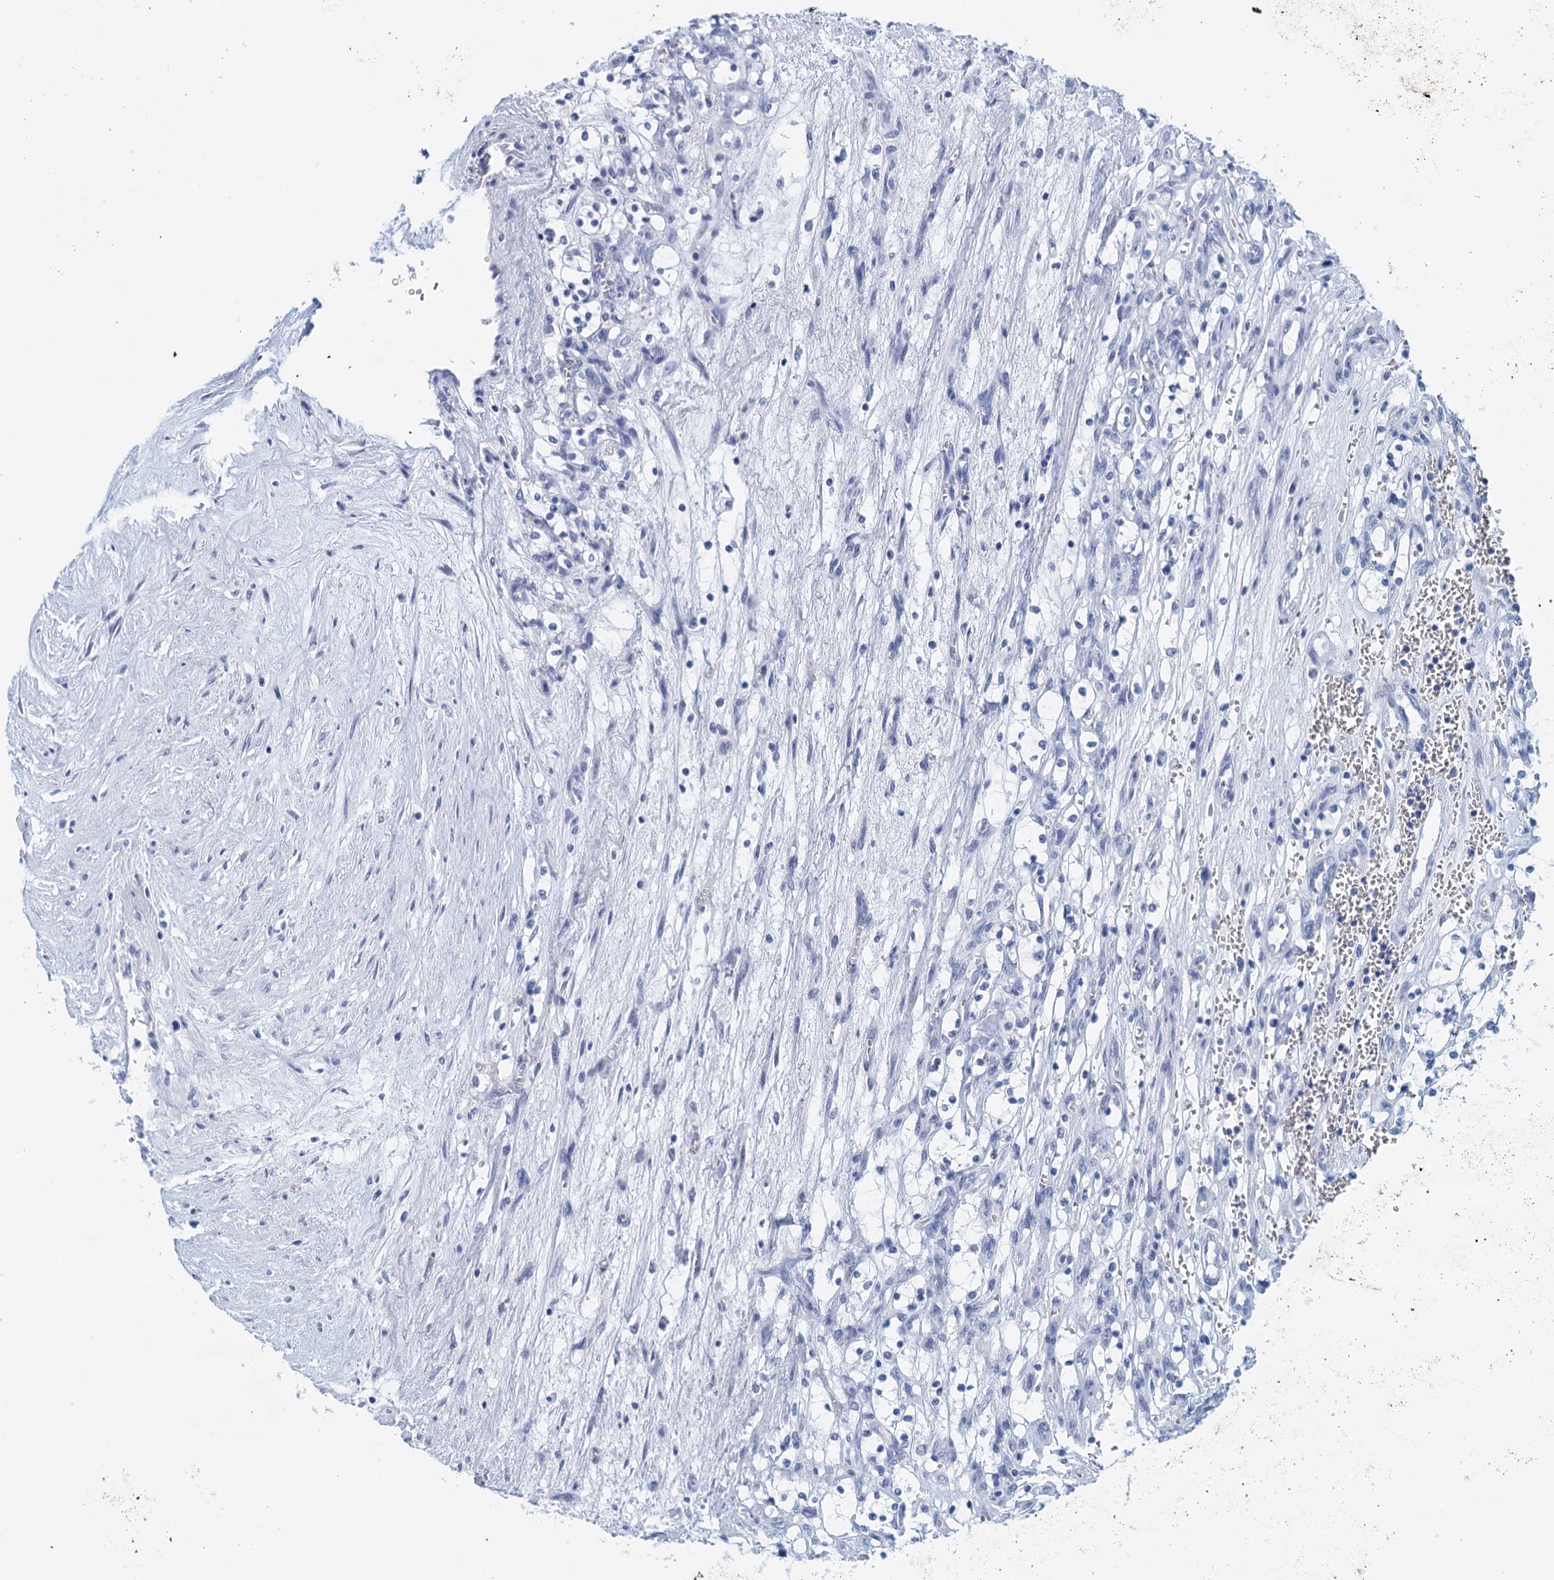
{"staining": {"intensity": "negative", "quantity": "none", "location": "none"}, "tissue": "renal cancer", "cell_type": "Tumor cells", "image_type": "cancer", "snomed": [{"axis": "morphology", "description": "Adenocarcinoma, NOS"}, {"axis": "topography", "description": "Kidney"}], "caption": "Protein analysis of renal cancer (adenocarcinoma) demonstrates no significant expression in tumor cells.", "gene": "CYP51A1", "patient": {"sex": "female", "age": 69}}